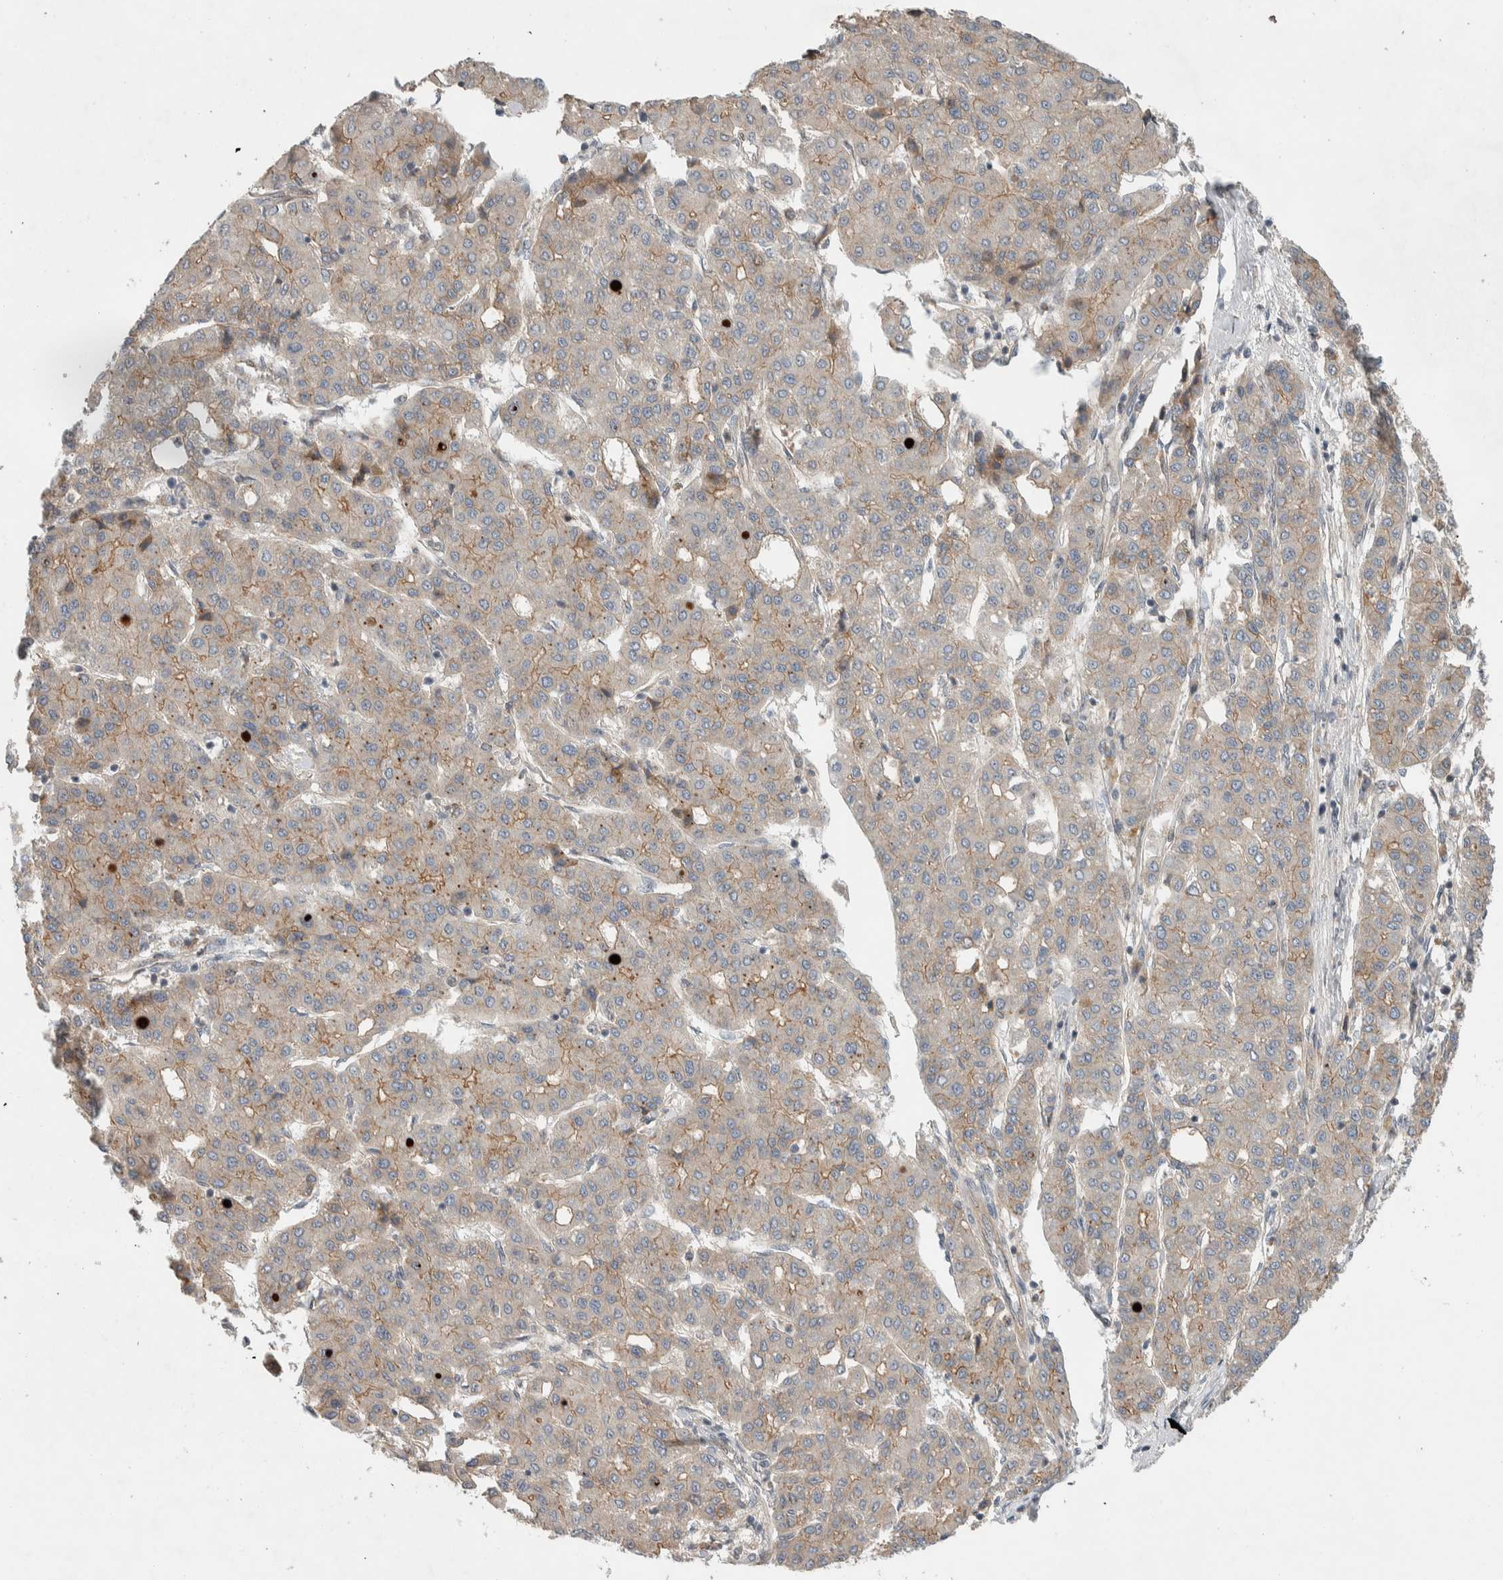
{"staining": {"intensity": "moderate", "quantity": "<25%", "location": "cytoplasmic/membranous"}, "tissue": "liver cancer", "cell_type": "Tumor cells", "image_type": "cancer", "snomed": [{"axis": "morphology", "description": "Carcinoma, Hepatocellular, NOS"}, {"axis": "topography", "description": "Liver"}], "caption": "IHC histopathology image of neoplastic tissue: human liver hepatocellular carcinoma stained using IHC exhibits low levels of moderate protein expression localized specifically in the cytoplasmic/membranous of tumor cells, appearing as a cytoplasmic/membranous brown color.", "gene": "DEPTOR", "patient": {"sex": "male", "age": 65}}